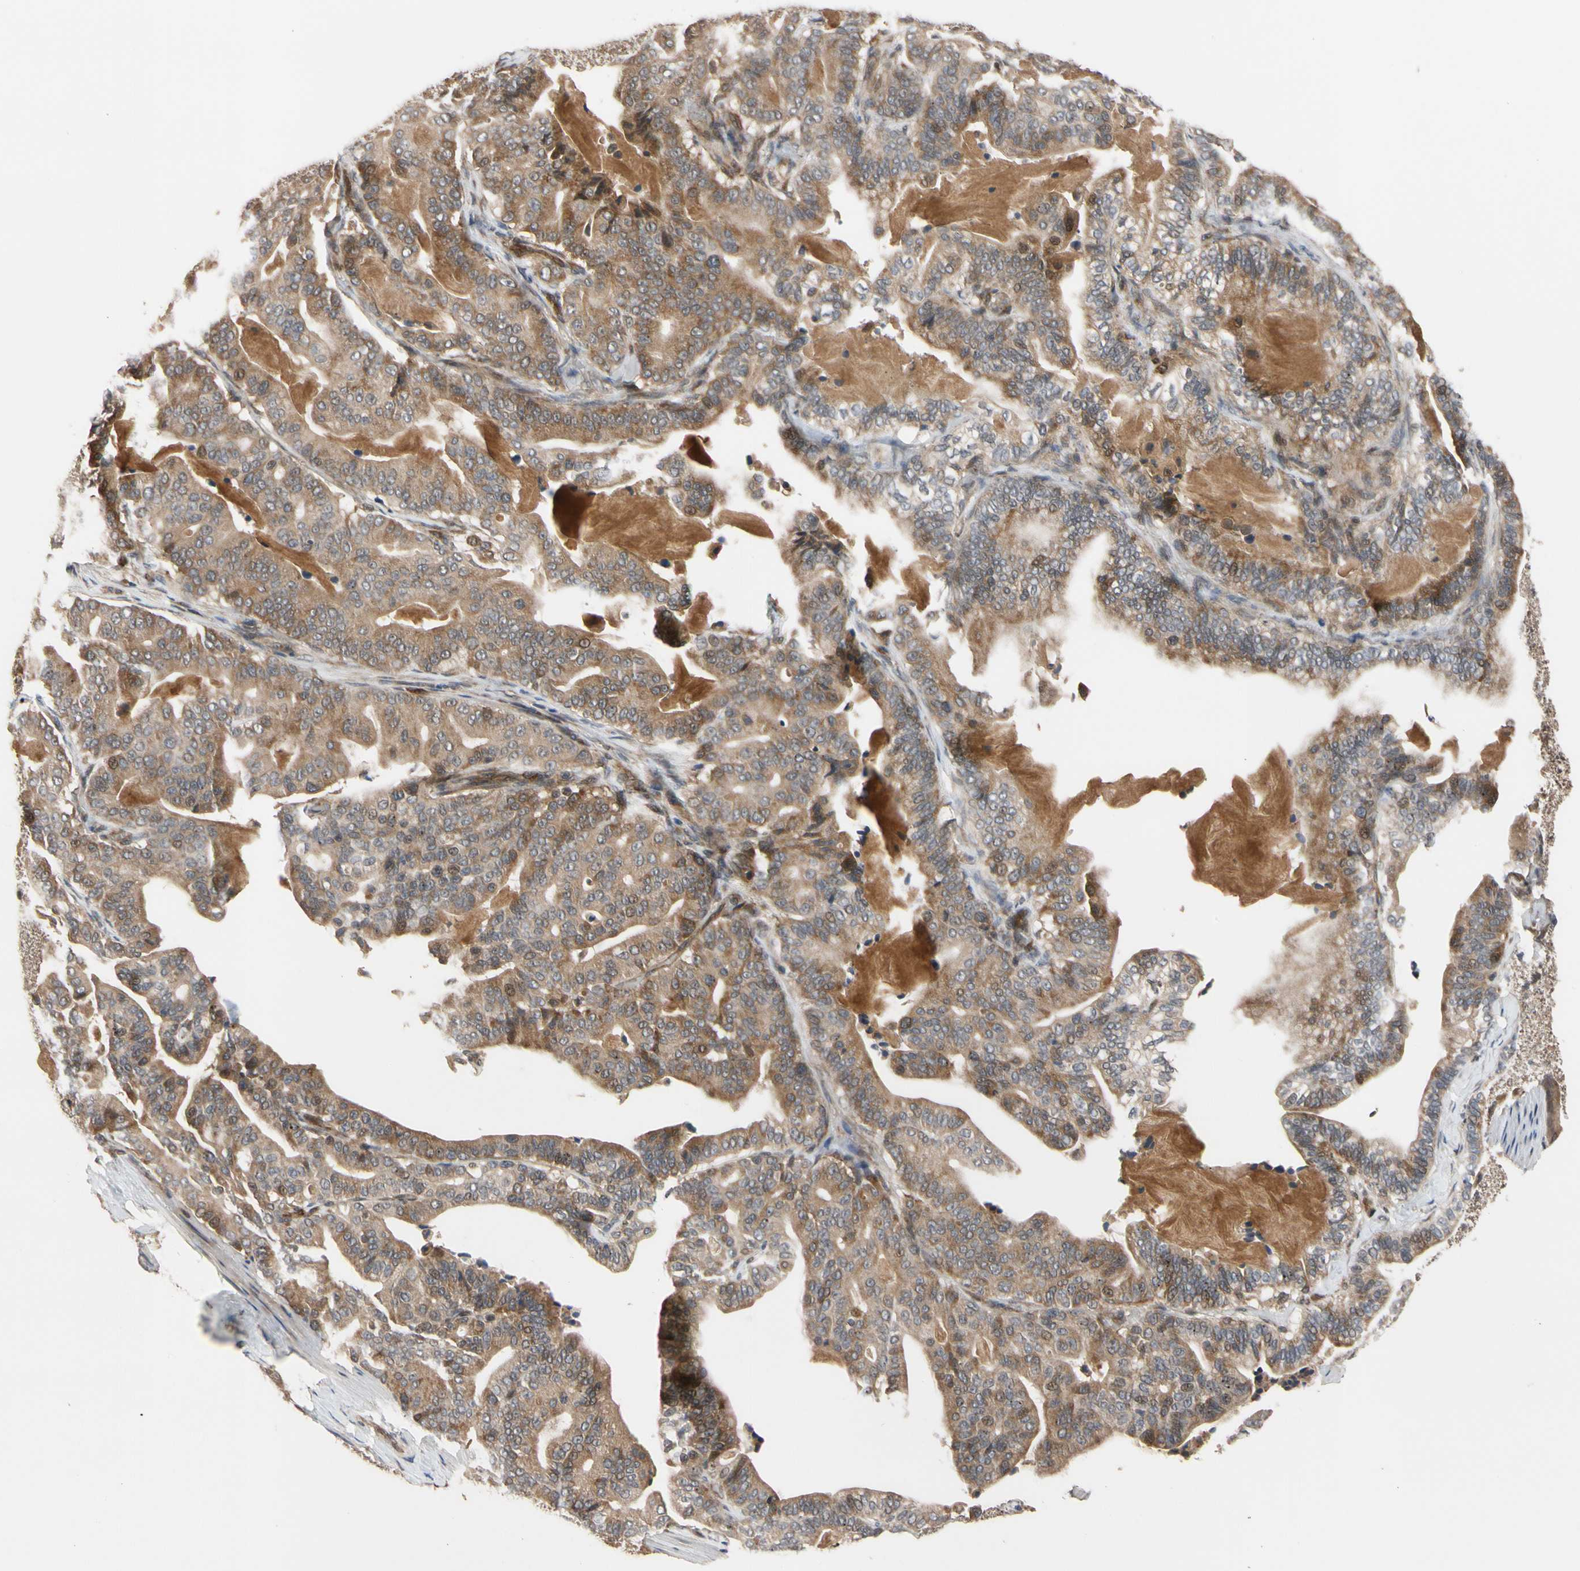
{"staining": {"intensity": "moderate", "quantity": ">75%", "location": "cytoplasmic/membranous"}, "tissue": "pancreatic cancer", "cell_type": "Tumor cells", "image_type": "cancer", "snomed": [{"axis": "morphology", "description": "Adenocarcinoma, NOS"}, {"axis": "topography", "description": "Pancreas"}], "caption": "This histopathology image reveals immunohistochemistry (IHC) staining of human adenocarcinoma (pancreatic), with medium moderate cytoplasmic/membranous positivity in approximately >75% of tumor cells.", "gene": "CYTIP", "patient": {"sex": "male", "age": 63}}